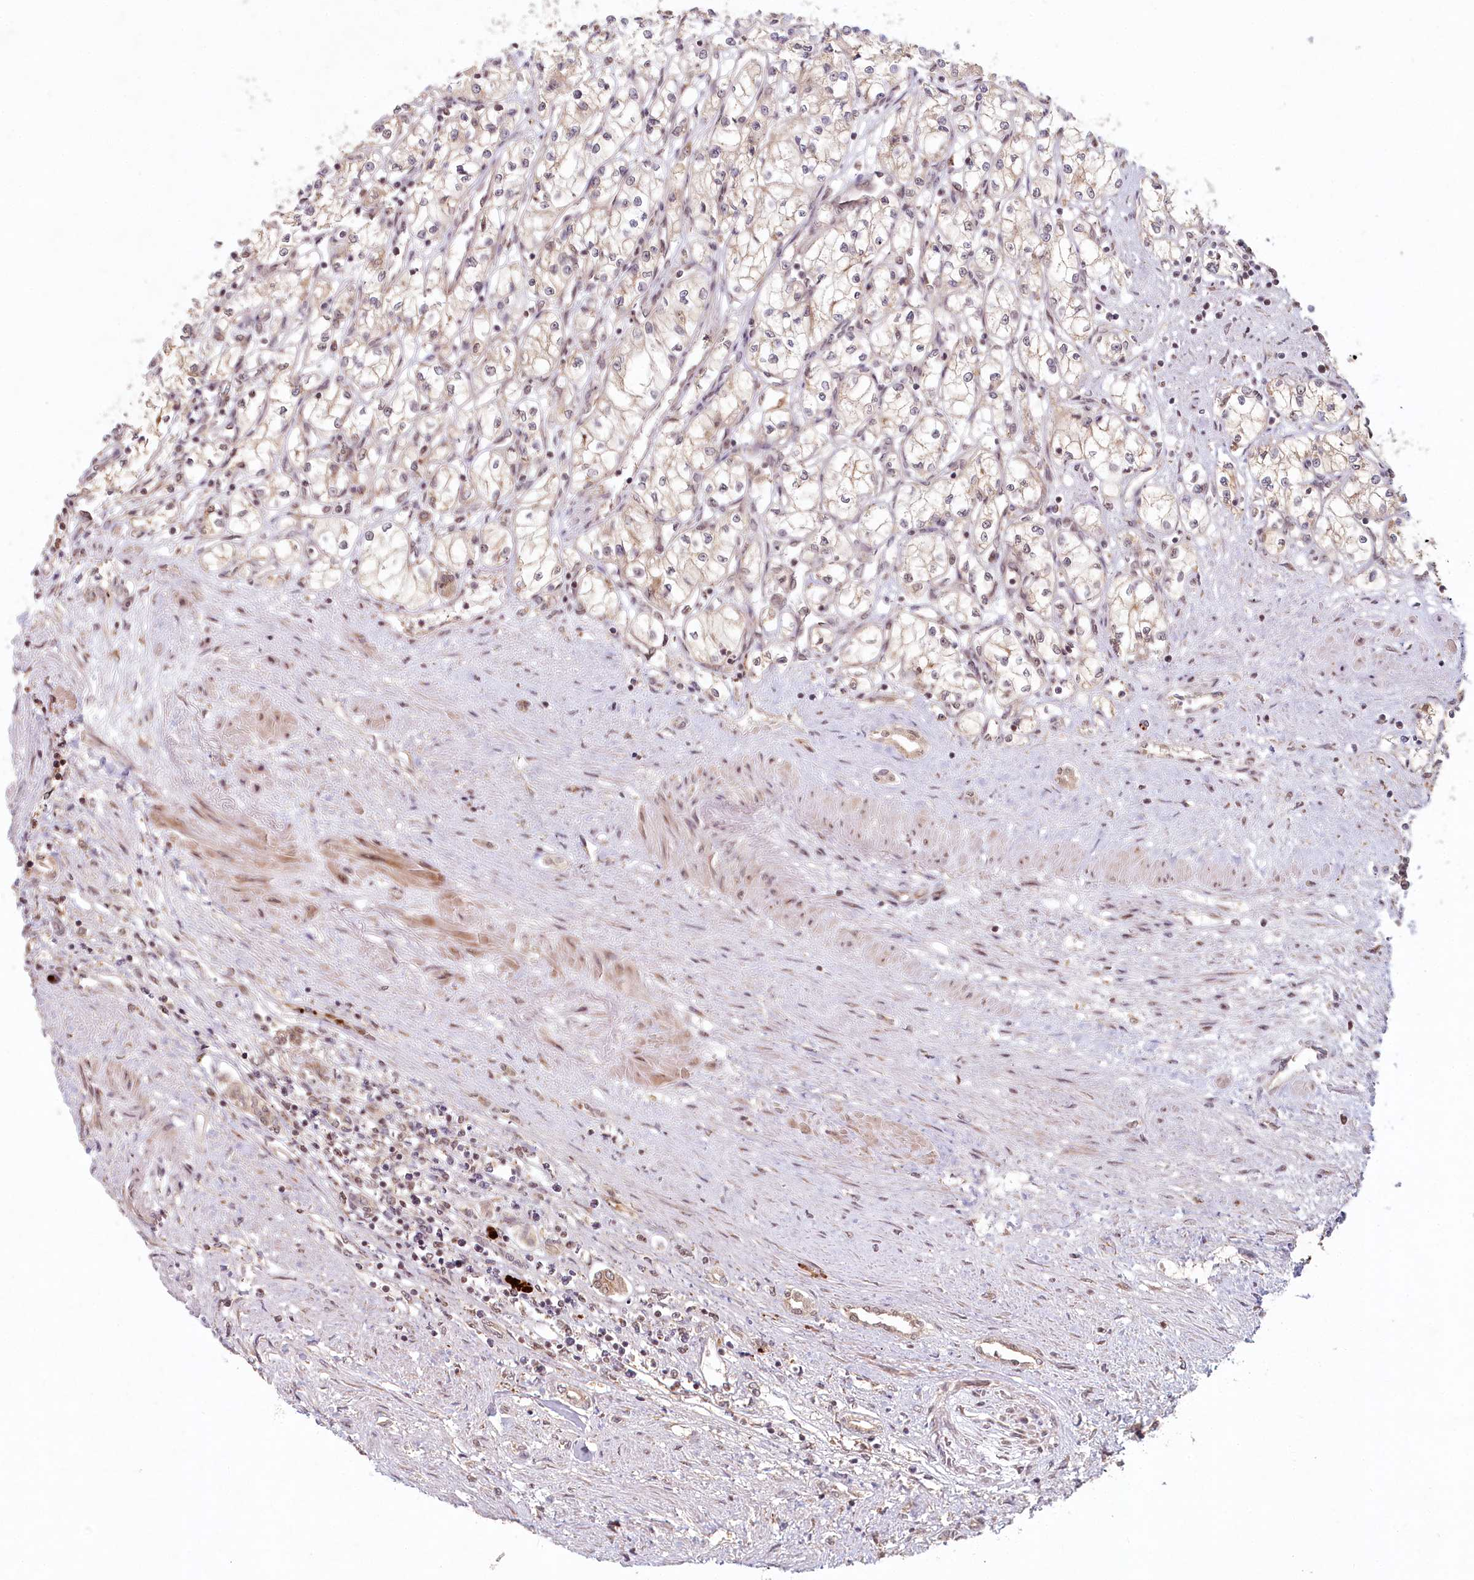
{"staining": {"intensity": "weak", "quantity": "<25%", "location": "cytoplasmic/membranous"}, "tissue": "renal cancer", "cell_type": "Tumor cells", "image_type": "cancer", "snomed": [{"axis": "morphology", "description": "Adenocarcinoma, NOS"}, {"axis": "topography", "description": "Kidney"}], "caption": "This is an immunohistochemistry histopathology image of human renal cancer (adenocarcinoma). There is no expression in tumor cells.", "gene": "WAPL", "patient": {"sex": "male", "age": 59}}